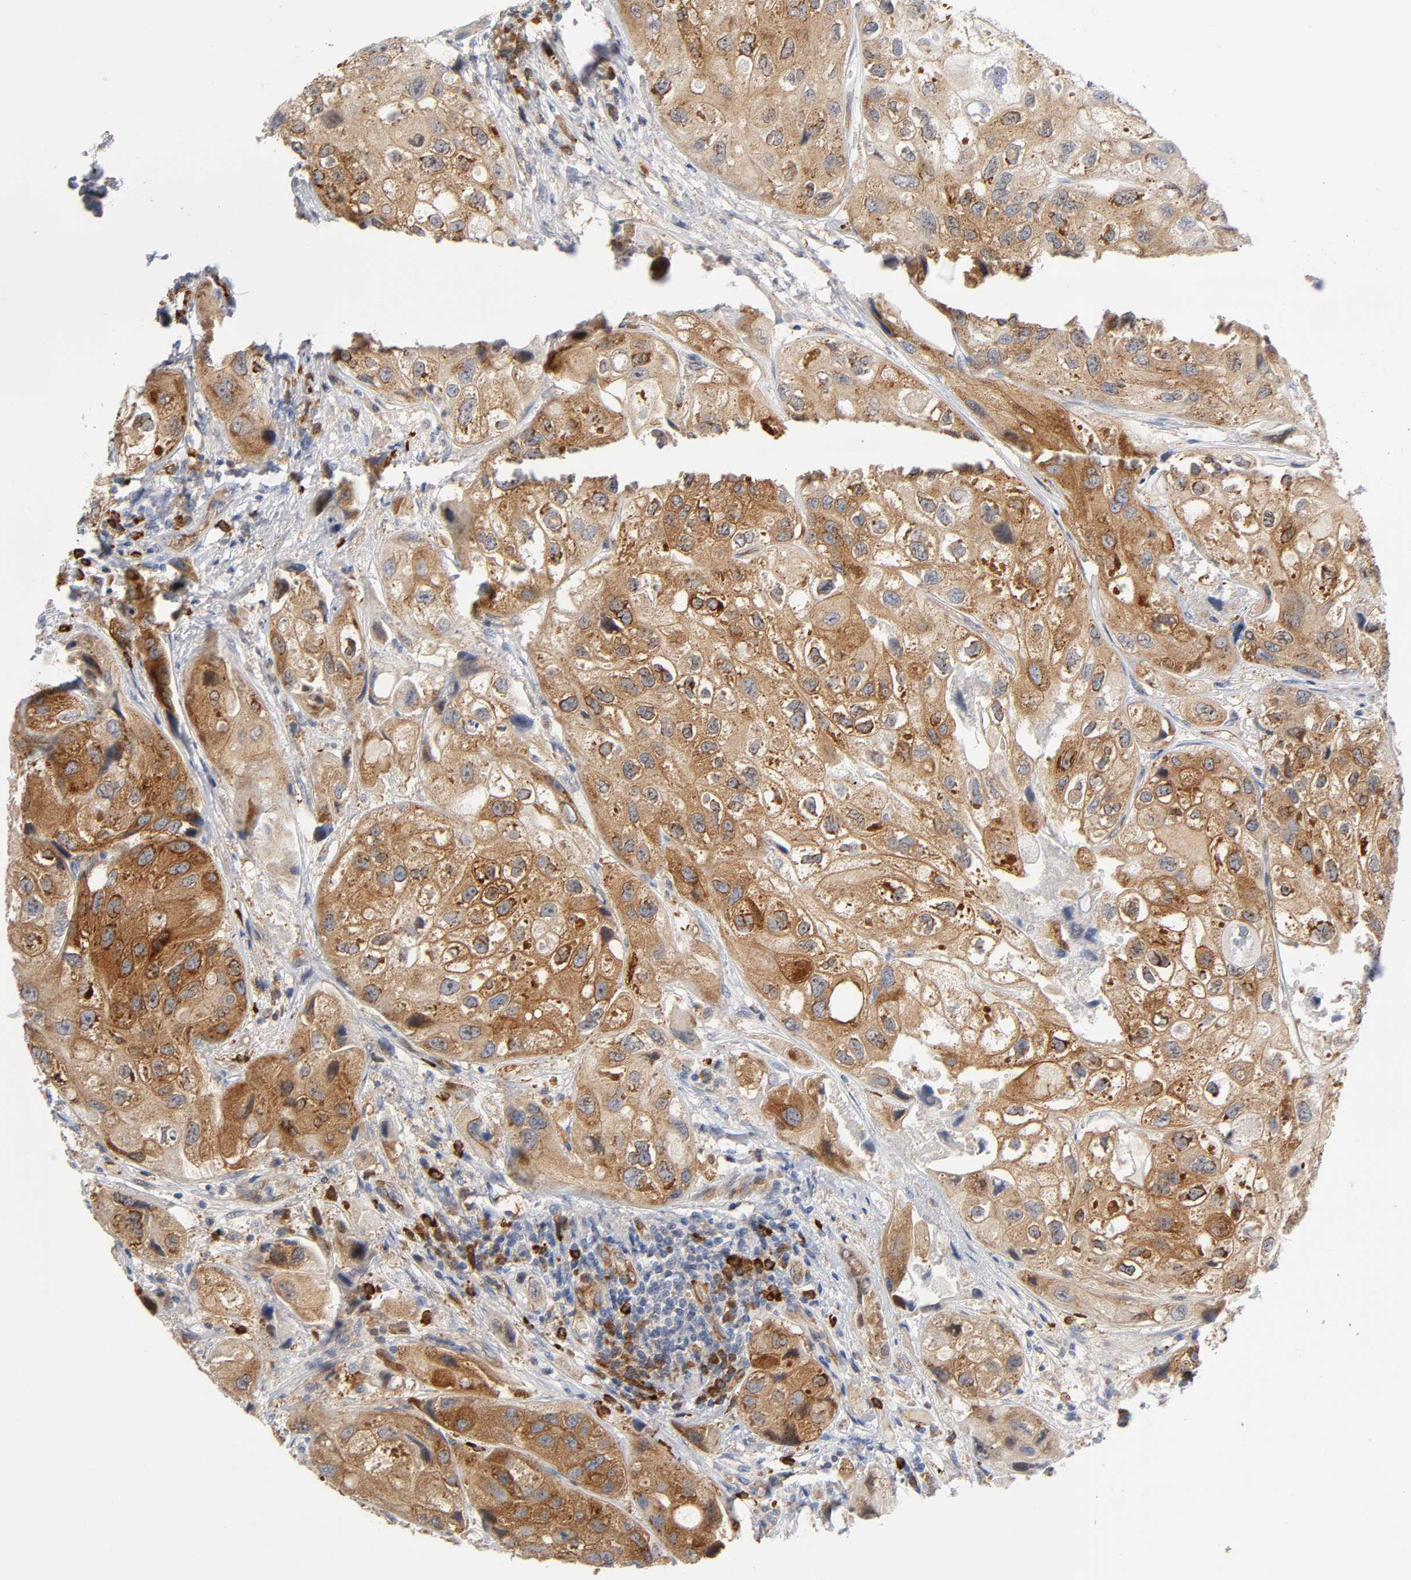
{"staining": {"intensity": "moderate", "quantity": ">75%", "location": "cytoplasmic/membranous"}, "tissue": "urothelial cancer", "cell_type": "Tumor cells", "image_type": "cancer", "snomed": [{"axis": "morphology", "description": "Urothelial carcinoma, High grade"}, {"axis": "topography", "description": "Urinary bladder"}], "caption": "Brown immunohistochemical staining in urothelial cancer exhibits moderate cytoplasmic/membranous expression in approximately >75% of tumor cells. The protein of interest is shown in brown color, while the nuclei are stained blue.", "gene": "CD2AP", "patient": {"sex": "female", "age": 64}}